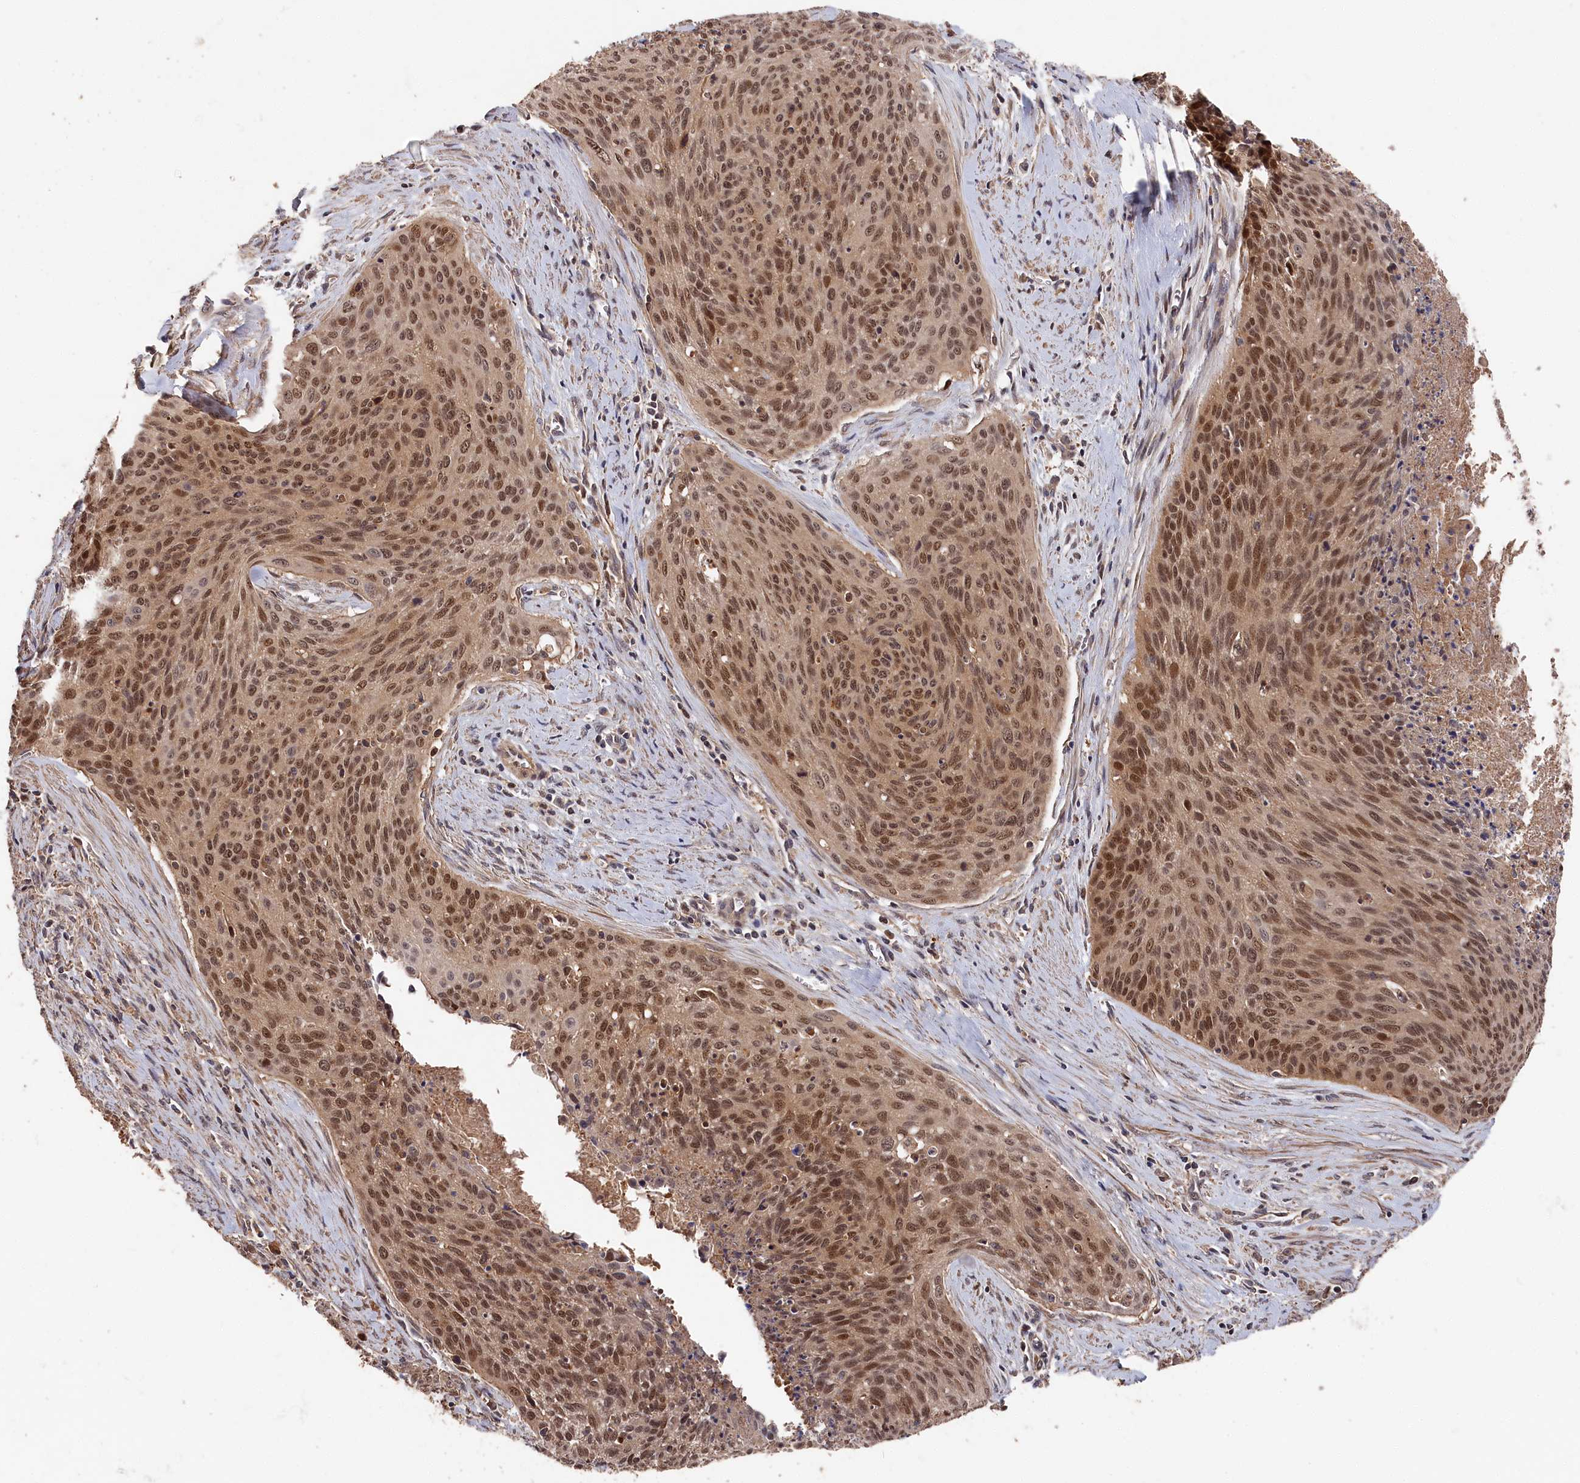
{"staining": {"intensity": "moderate", "quantity": ">75%", "location": "nuclear"}, "tissue": "cervical cancer", "cell_type": "Tumor cells", "image_type": "cancer", "snomed": [{"axis": "morphology", "description": "Squamous cell carcinoma, NOS"}, {"axis": "topography", "description": "Cervix"}], "caption": "Squamous cell carcinoma (cervical) stained with a brown dye exhibits moderate nuclear positive expression in approximately >75% of tumor cells.", "gene": "RMI2", "patient": {"sex": "female", "age": 55}}